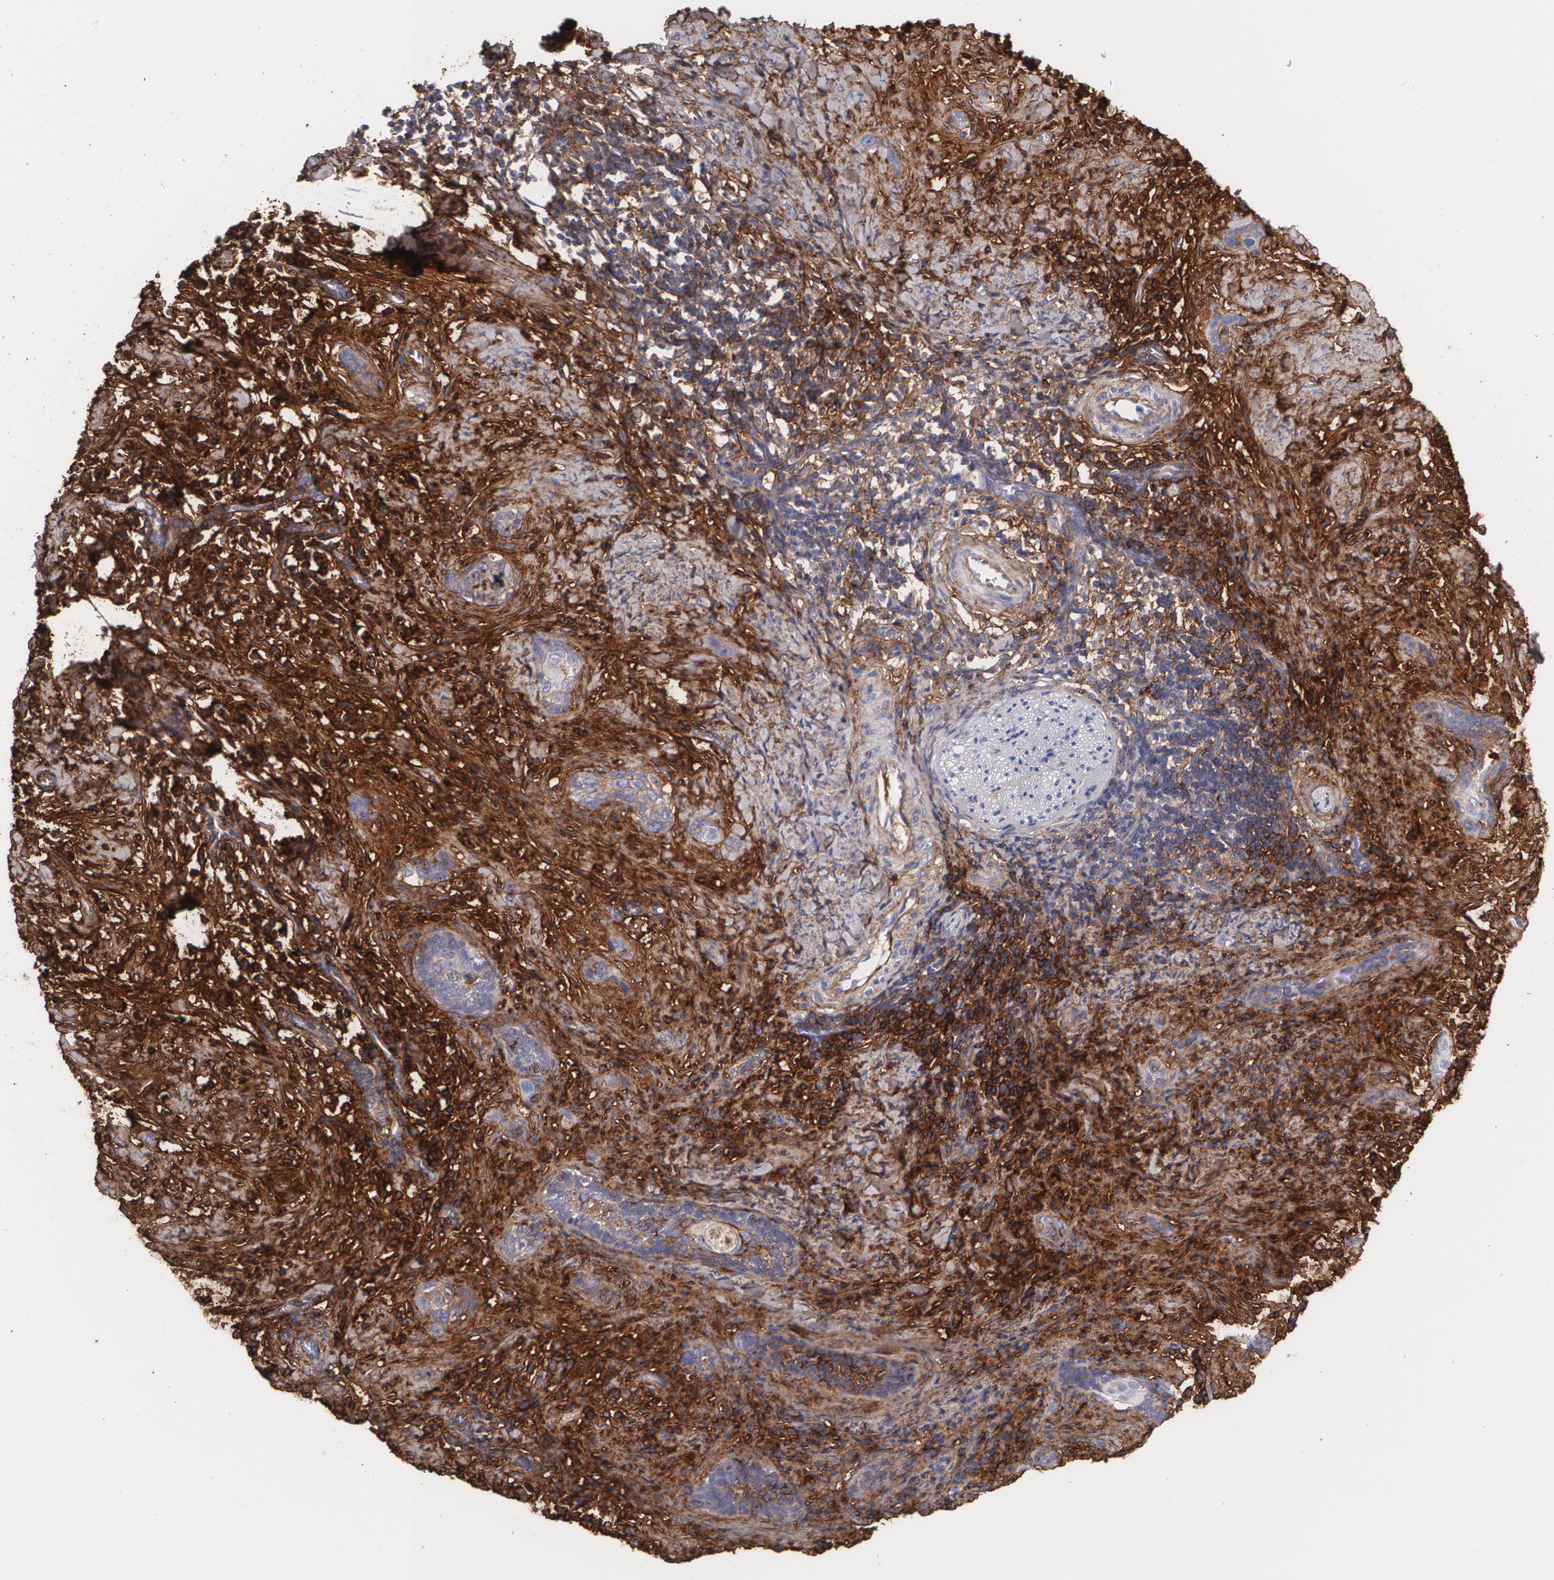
{"staining": {"intensity": "weak", "quantity": ">75%", "location": "cytoplasmic/membranous"}, "tissue": "cervical cancer", "cell_type": "Tumor cells", "image_type": "cancer", "snomed": [{"axis": "morphology", "description": "Squamous cell carcinoma, NOS"}, {"axis": "topography", "description": "Cervix"}], "caption": "A brown stain labels weak cytoplasmic/membranous positivity of a protein in human cervical cancer (squamous cell carcinoma) tumor cells.", "gene": "FBLN1", "patient": {"sex": "female", "age": 33}}